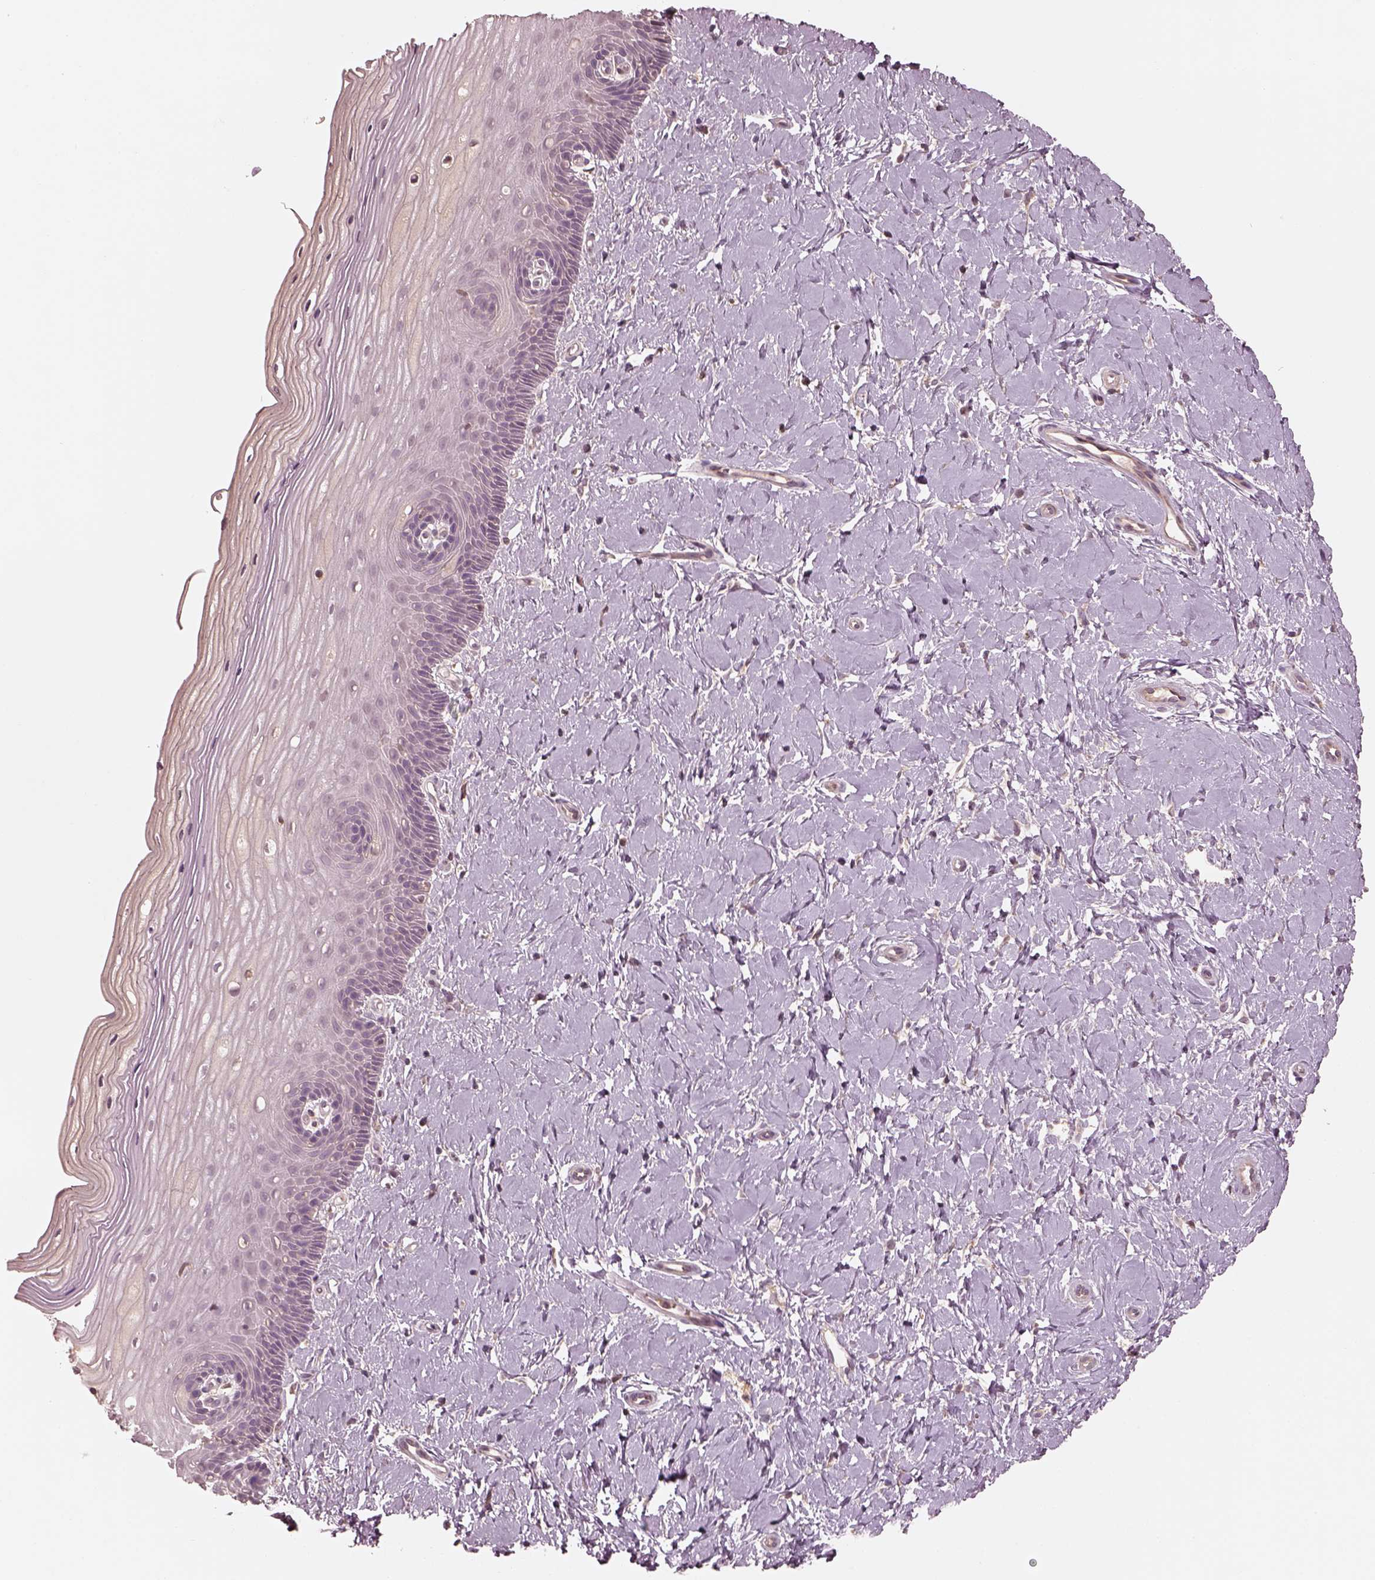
{"staining": {"intensity": "negative", "quantity": "none", "location": "none"}, "tissue": "cervix", "cell_type": "Glandular cells", "image_type": "normal", "snomed": [{"axis": "morphology", "description": "Normal tissue, NOS"}, {"axis": "topography", "description": "Cervix"}], "caption": "The micrograph demonstrates no staining of glandular cells in benign cervix. (DAB immunohistochemistry (IHC) with hematoxylin counter stain).", "gene": "VWA5B1", "patient": {"sex": "female", "age": 37}}